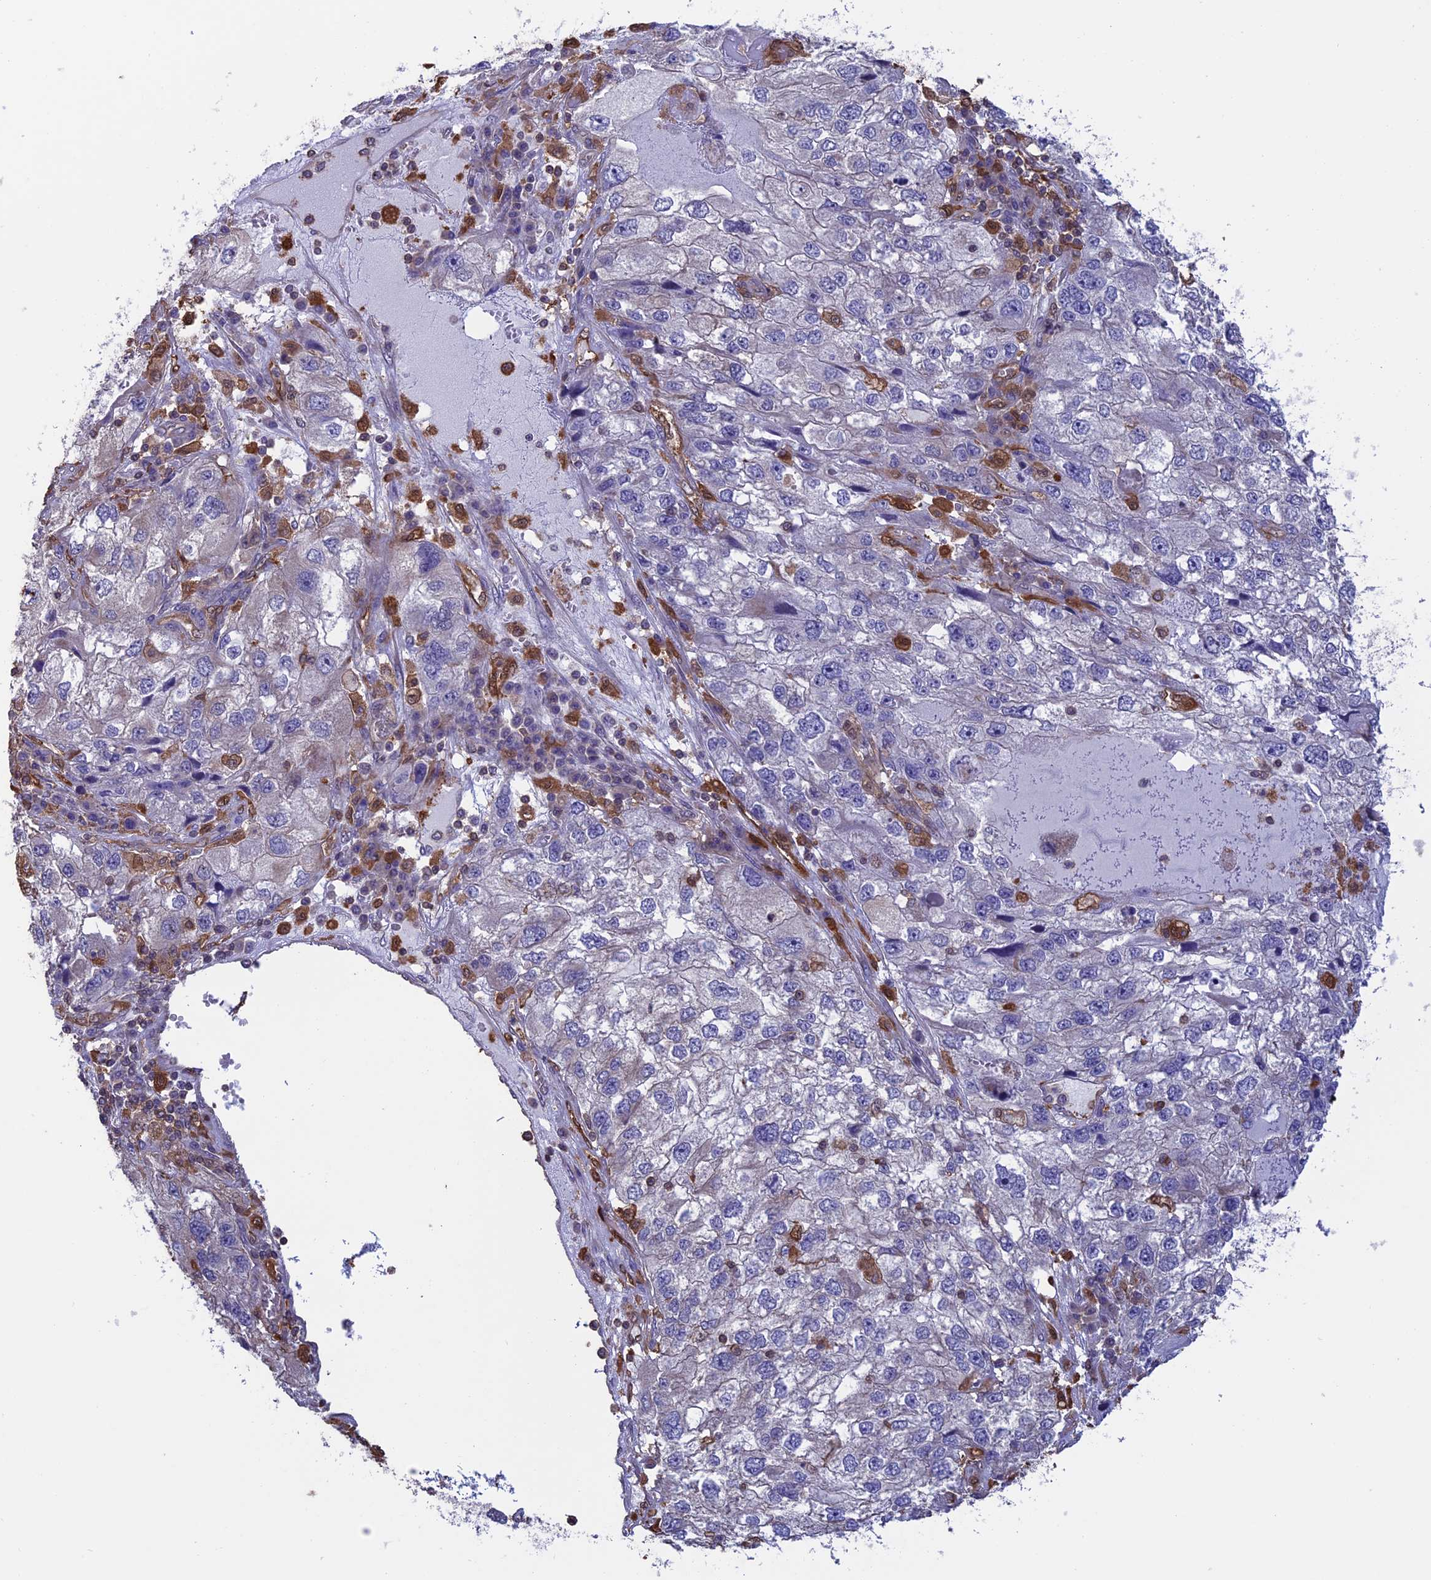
{"staining": {"intensity": "negative", "quantity": "none", "location": "none"}, "tissue": "endometrial cancer", "cell_type": "Tumor cells", "image_type": "cancer", "snomed": [{"axis": "morphology", "description": "Adenocarcinoma, NOS"}, {"axis": "topography", "description": "Endometrium"}], "caption": "A high-resolution histopathology image shows immunohistochemistry (IHC) staining of endometrial cancer, which displays no significant positivity in tumor cells.", "gene": "ARHGAP18", "patient": {"sex": "female", "age": 49}}